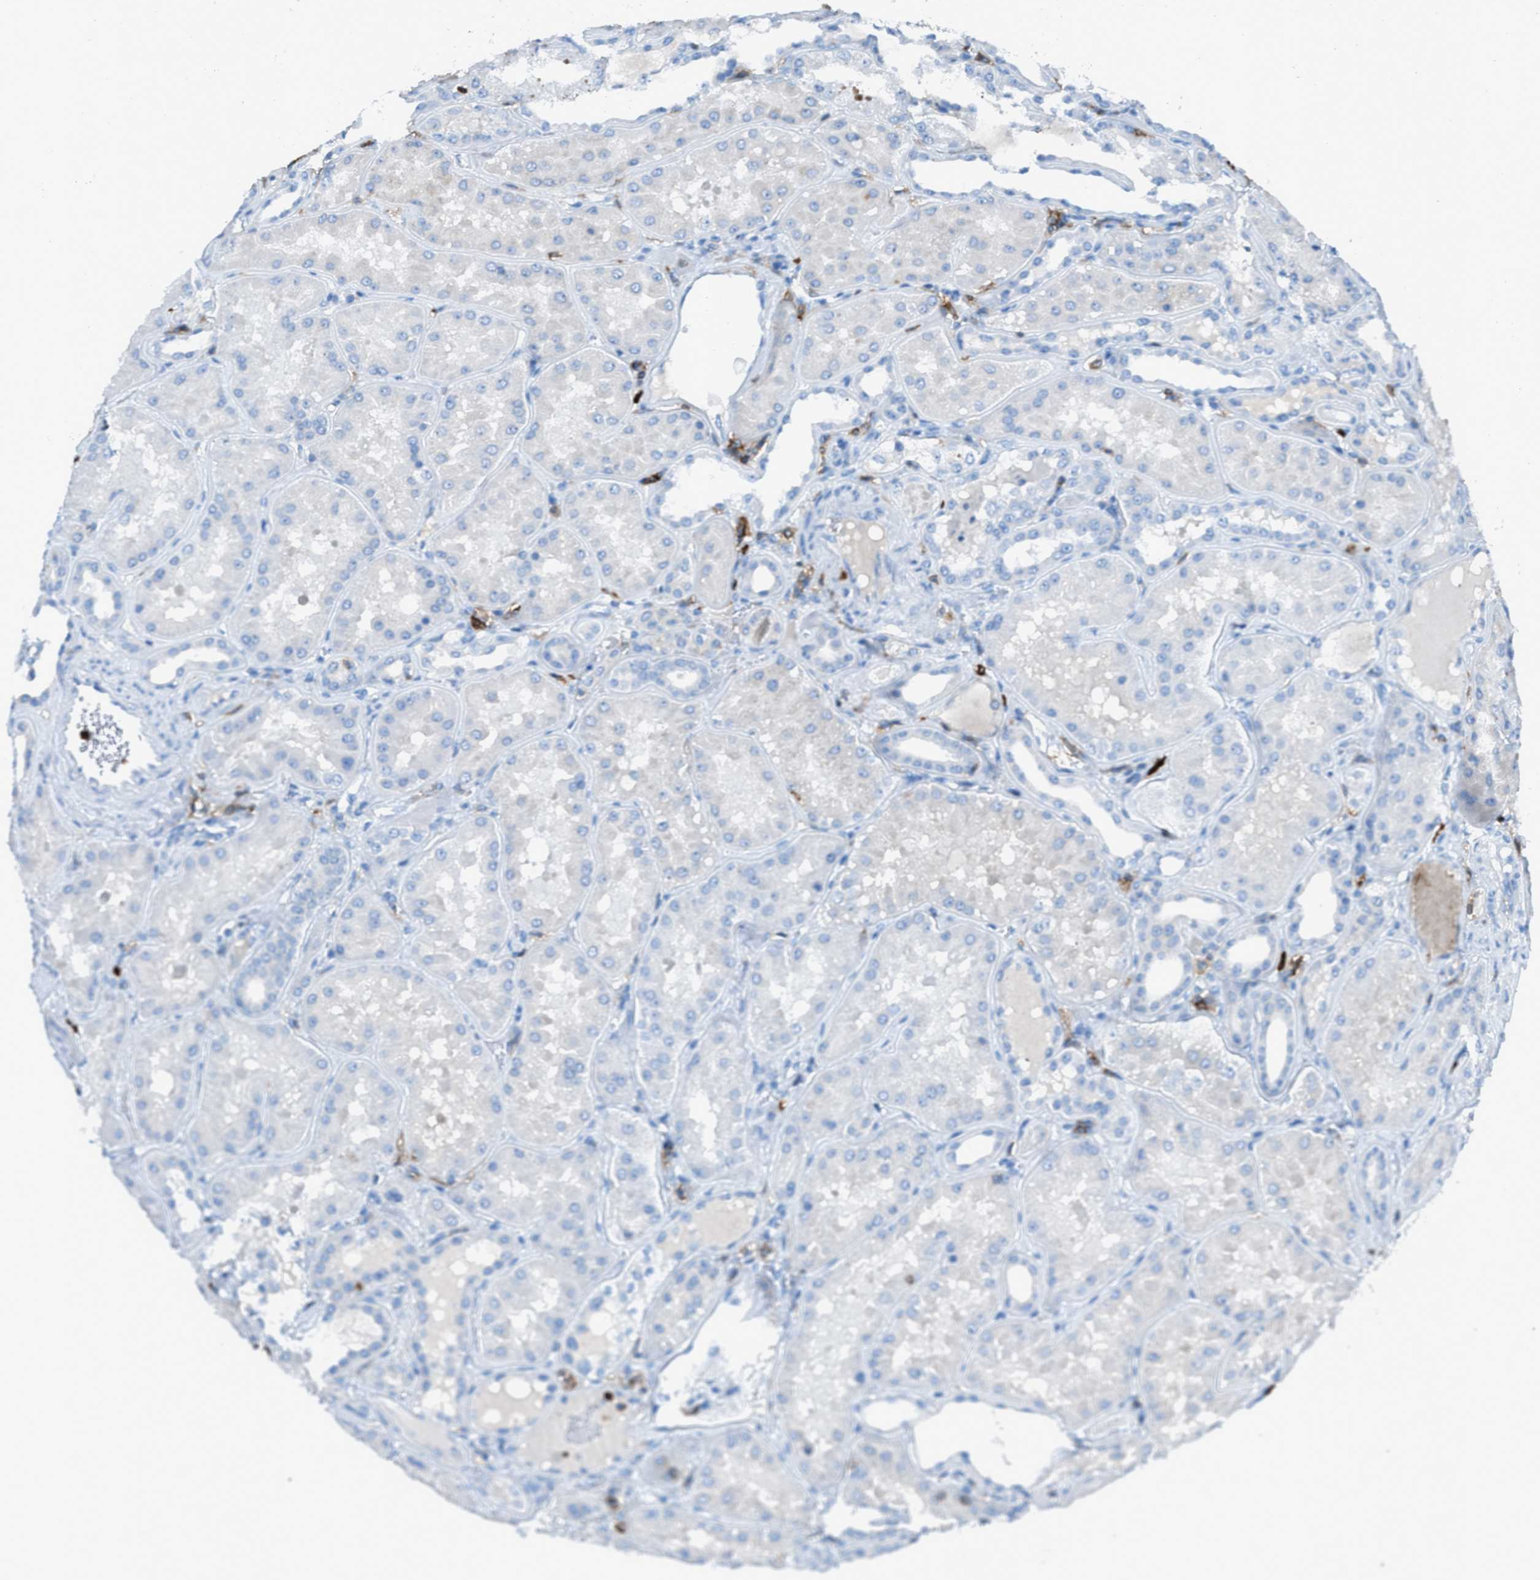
{"staining": {"intensity": "negative", "quantity": "none", "location": "none"}, "tissue": "kidney", "cell_type": "Cells in glomeruli", "image_type": "normal", "snomed": [{"axis": "morphology", "description": "Normal tissue, NOS"}, {"axis": "topography", "description": "Kidney"}], "caption": "Photomicrograph shows no protein staining in cells in glomeruli of unremarkable kidney.", "gene": "ITGB2", "patient": {"sex": "female", "age": 56}}